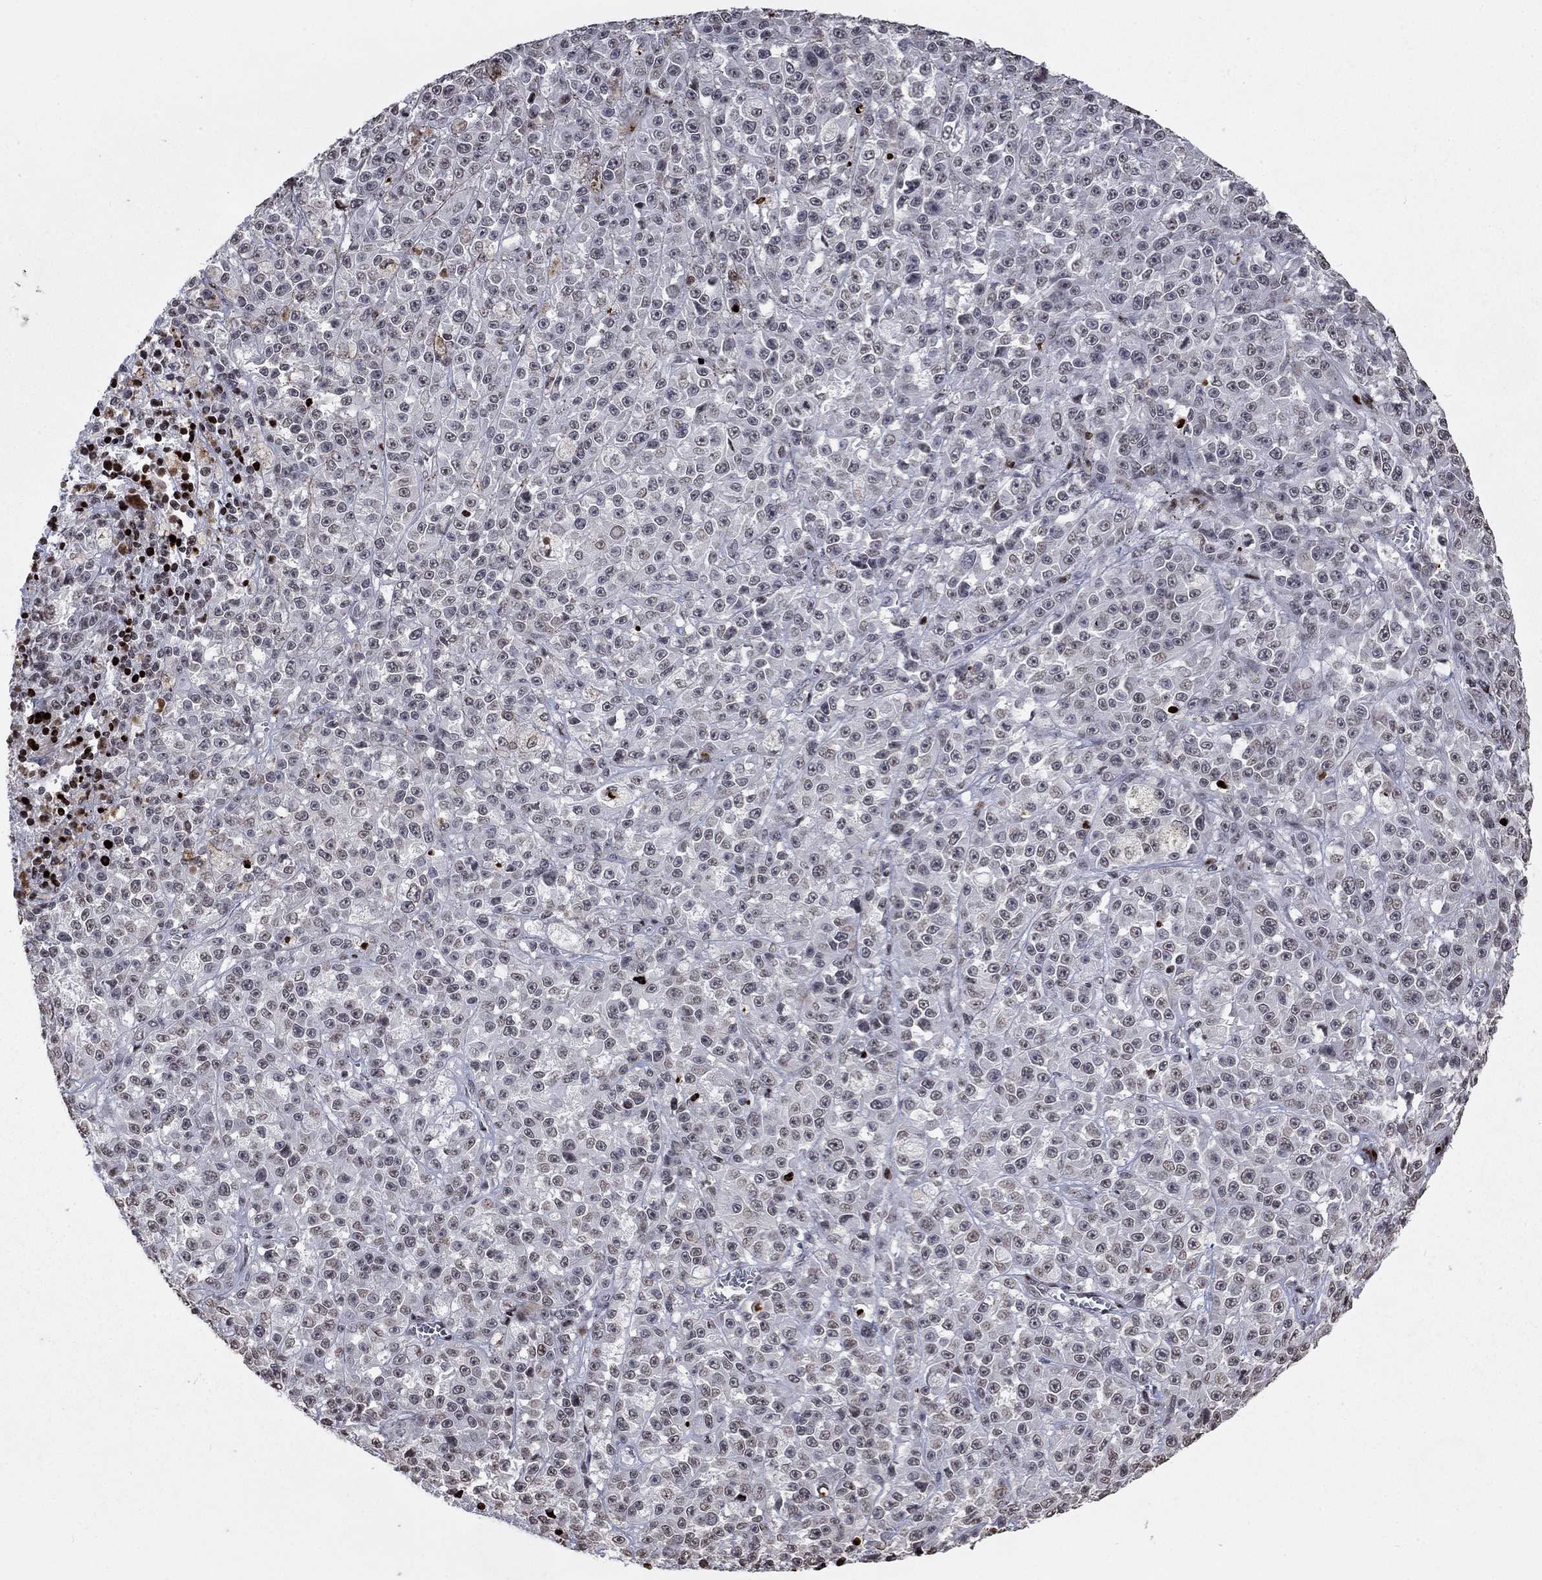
{"staining": {"intensity": "negative", "quantity": "none", "location": "none"}, "tissue": "melanoma", "cell_type": "Tumor cells", "image_type": "cancer", "snomed": [{"axis": "morphology", "description": "Malignant melanoma, NOS"}, {"axis": "topography", "description": "Skin"}], "caption": "A photomicrograph of human malignant melanoma is negative for staining in tumor cells.", "gene": "SRSF3", "patient": {"sex": "female", "age": 58}}